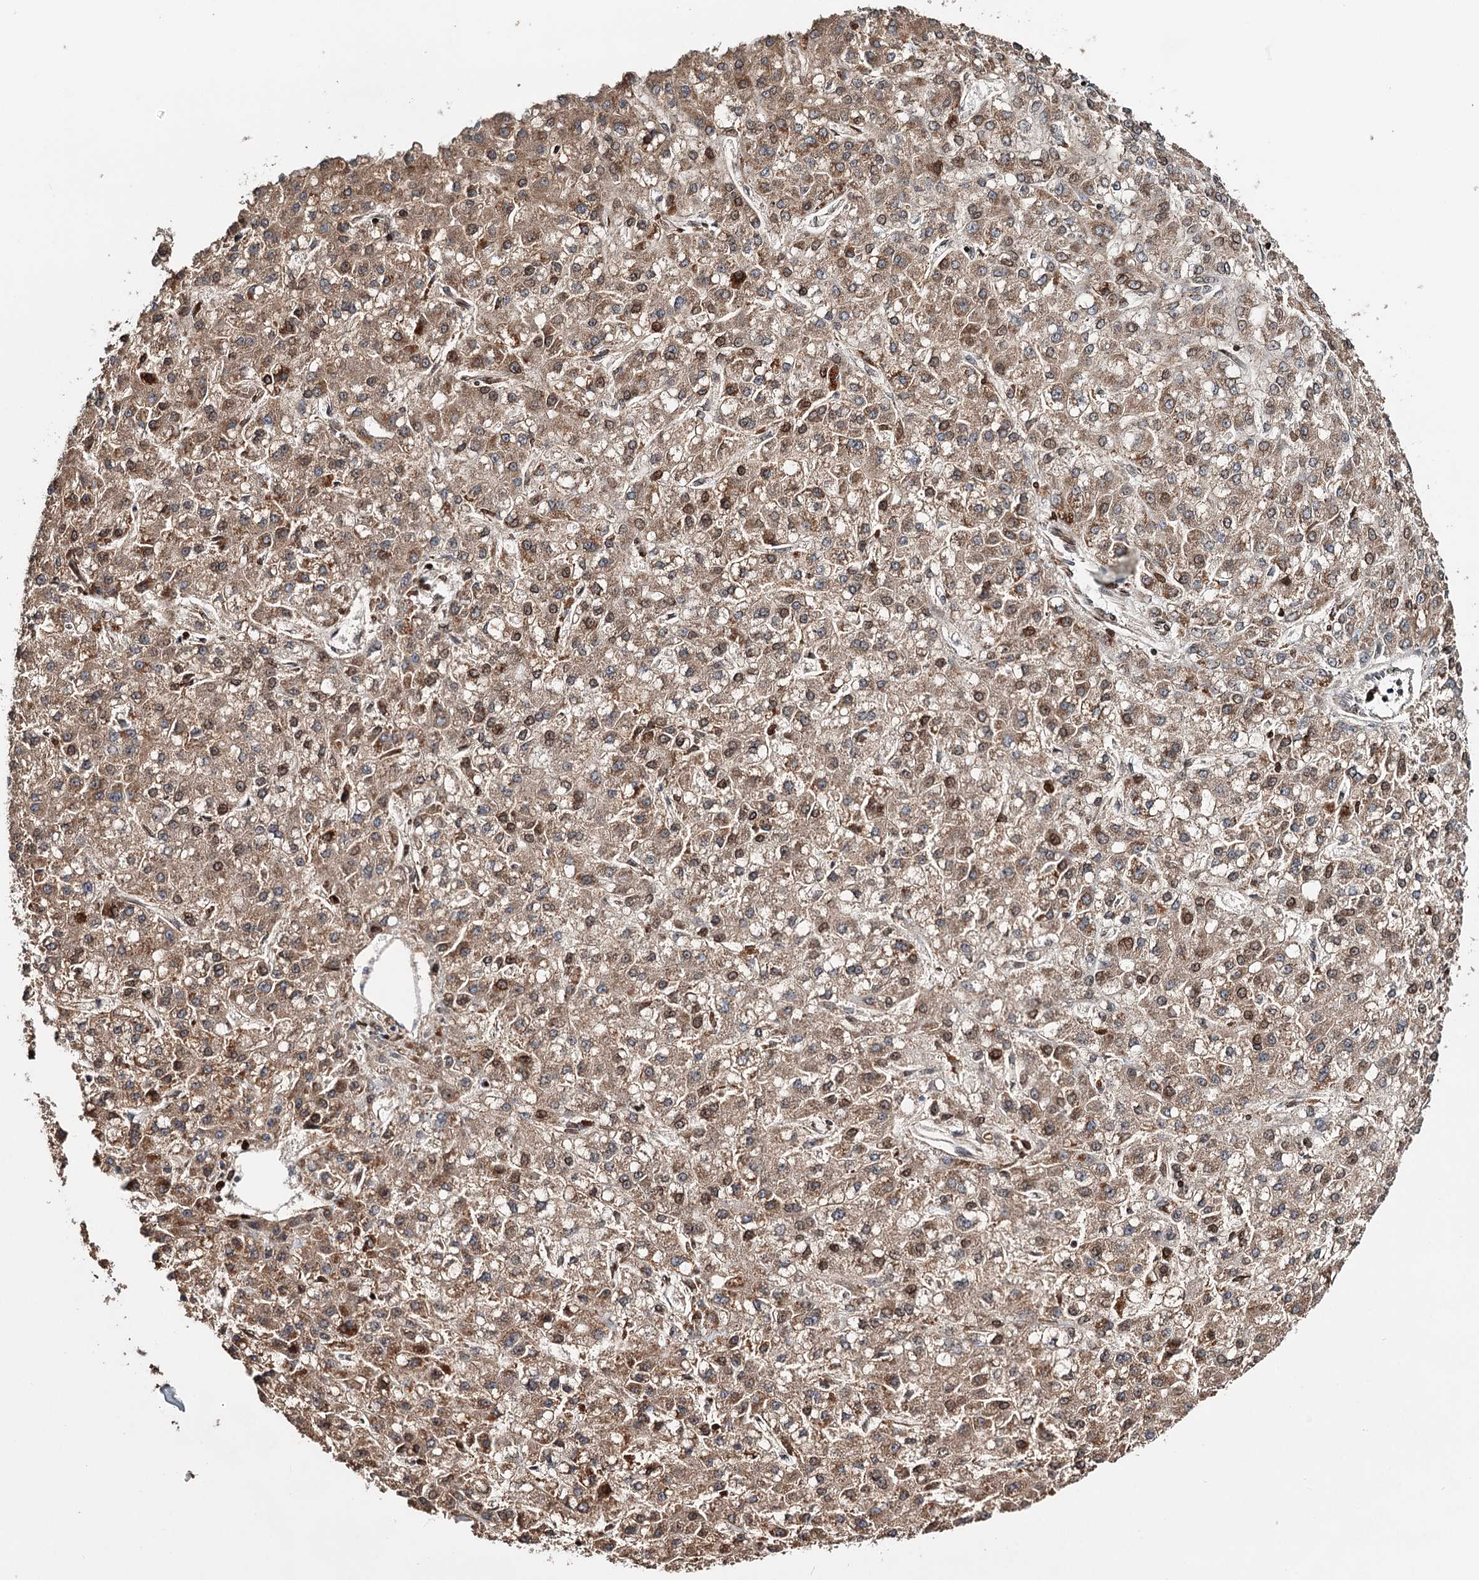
{"staining": {"intensity": "moderate", "quantity": ">75%", "location": "cytoplasmic/membranous,nuclear"}, "tissue": "liver cancer", "cell_type": "Tumor cells", "image_type": "cancer", "snomed": [{"axis": "morphology", "description": "Carcinoma, Hepatocellular, NOS"}, {"axis": "topography", "description": "Liver"}], "caption": "Immunohistochemical staining of liver cancer (hepatocellular carcinoma) exhibits moderate cytoplasmic/membranous and nuclear protein positivity in approximately >75% of tumor cells.", "gene": "CFAP46", "patient": {"sex": "male", "age": 67}}